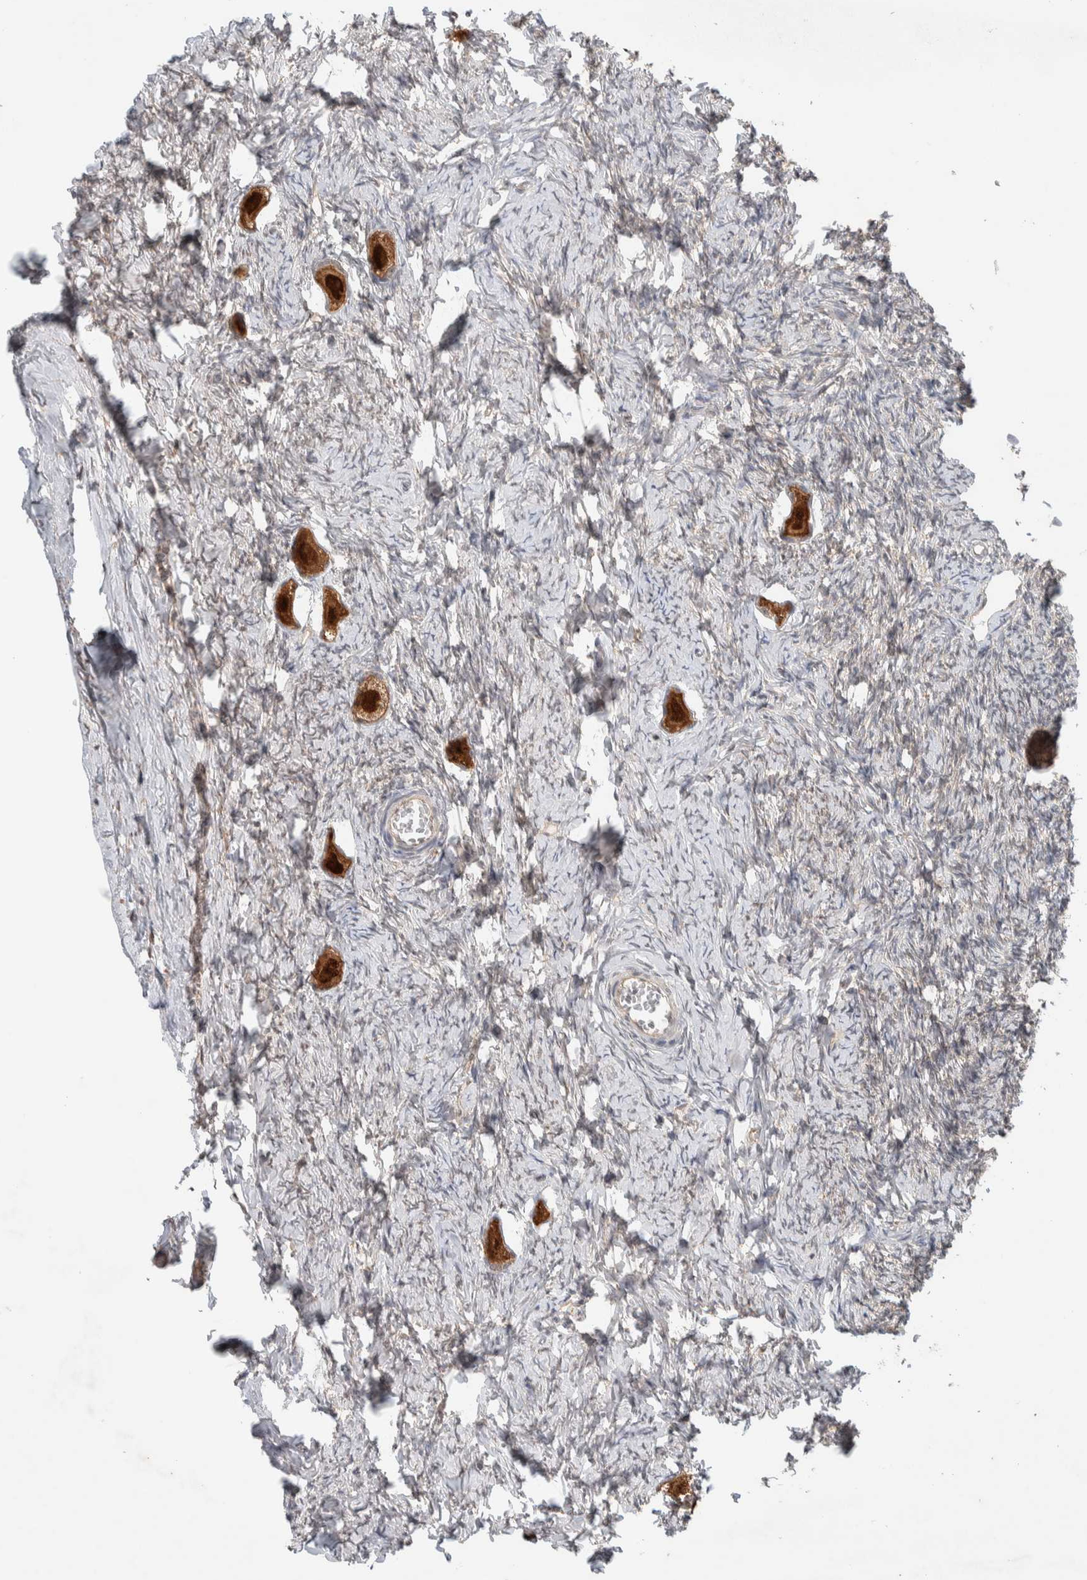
{"staining": {"intensity": "strong", "quantity": ">75%", "location": "cytoplasmic/membranous,nuclear"}, "tissue": "ovary", "cell_type": "Follicle cells", "image_type": "normal", "snomed": [{"axis": "morphology", "description": "Normal tissue, NOS"}, {"axis": "topography", "description": "Ovary"}], "caption": "Follicle cells display high levels of strong cytoplasmic/membranous,nuclear expression in approximately >75% of cells in benign human ovary. (Brightfield microscopy of DAB IHC at high magnification).", "gene": "DEPTOR", "patient": {"sex": "female", "age": 27}}